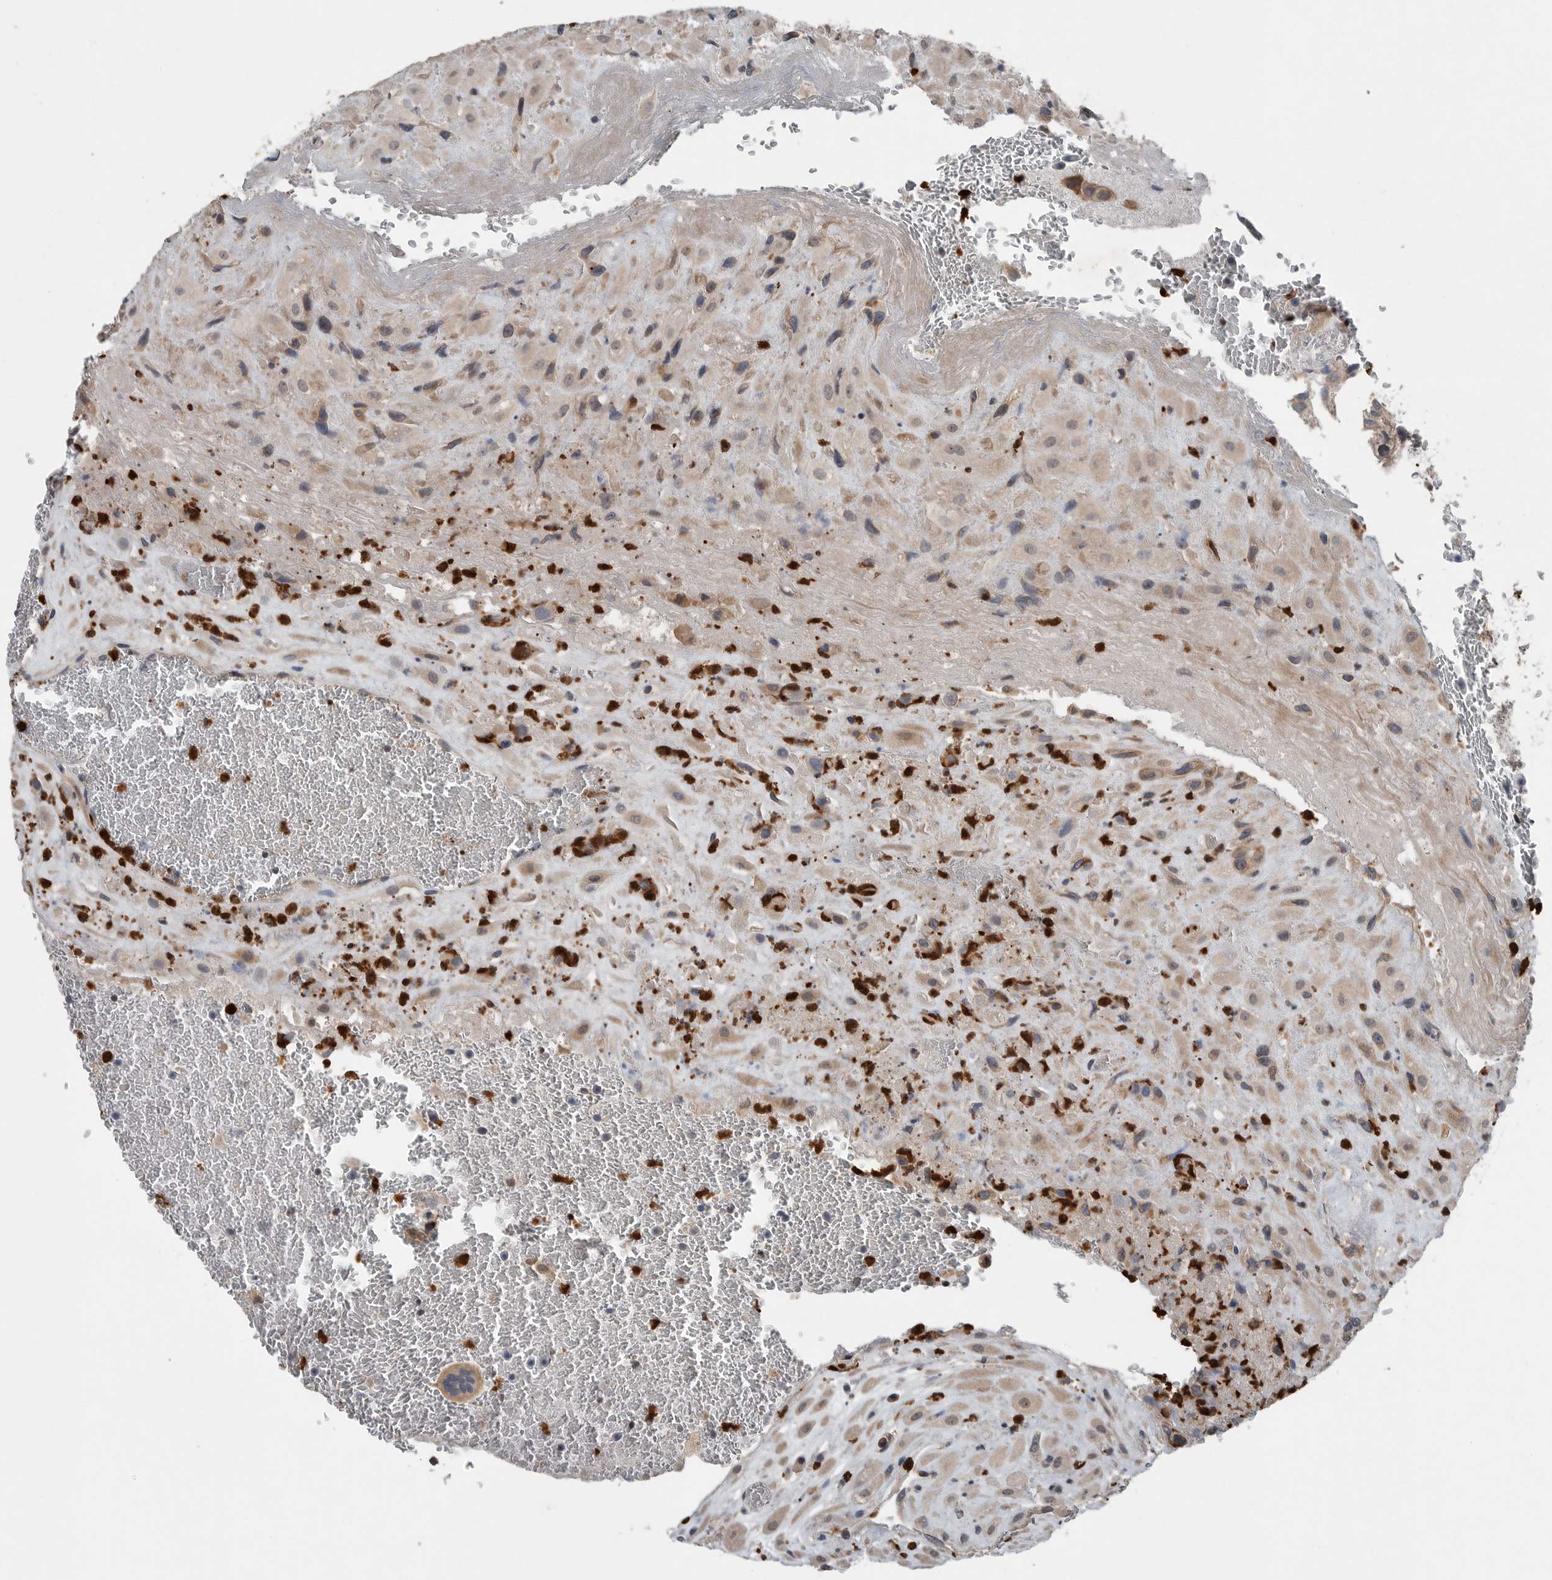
{"staining": {"intensity": "moderate", "quantity": ">75%", "location": "cytoplasmic/membranous"}, "tissue": "placenta", "cell_type": "Decidual cells", "image_type": "normal", "snomed": [{"axis": "morphology", "description": "Normal tissue, NOS"}, {"axis": "topography", "description": "Placenta"}], "caption": "Protein analysis of normal placenta displays moderate cytoplasmic/membranous positivity in about >75% of decidual cells. (DAB (3,3'-diaminobenzidine) = brown stain, brightfield microscopy at high magnification).", "gene": "SCP2", "patient": {"sex": "female", "age": 35}}